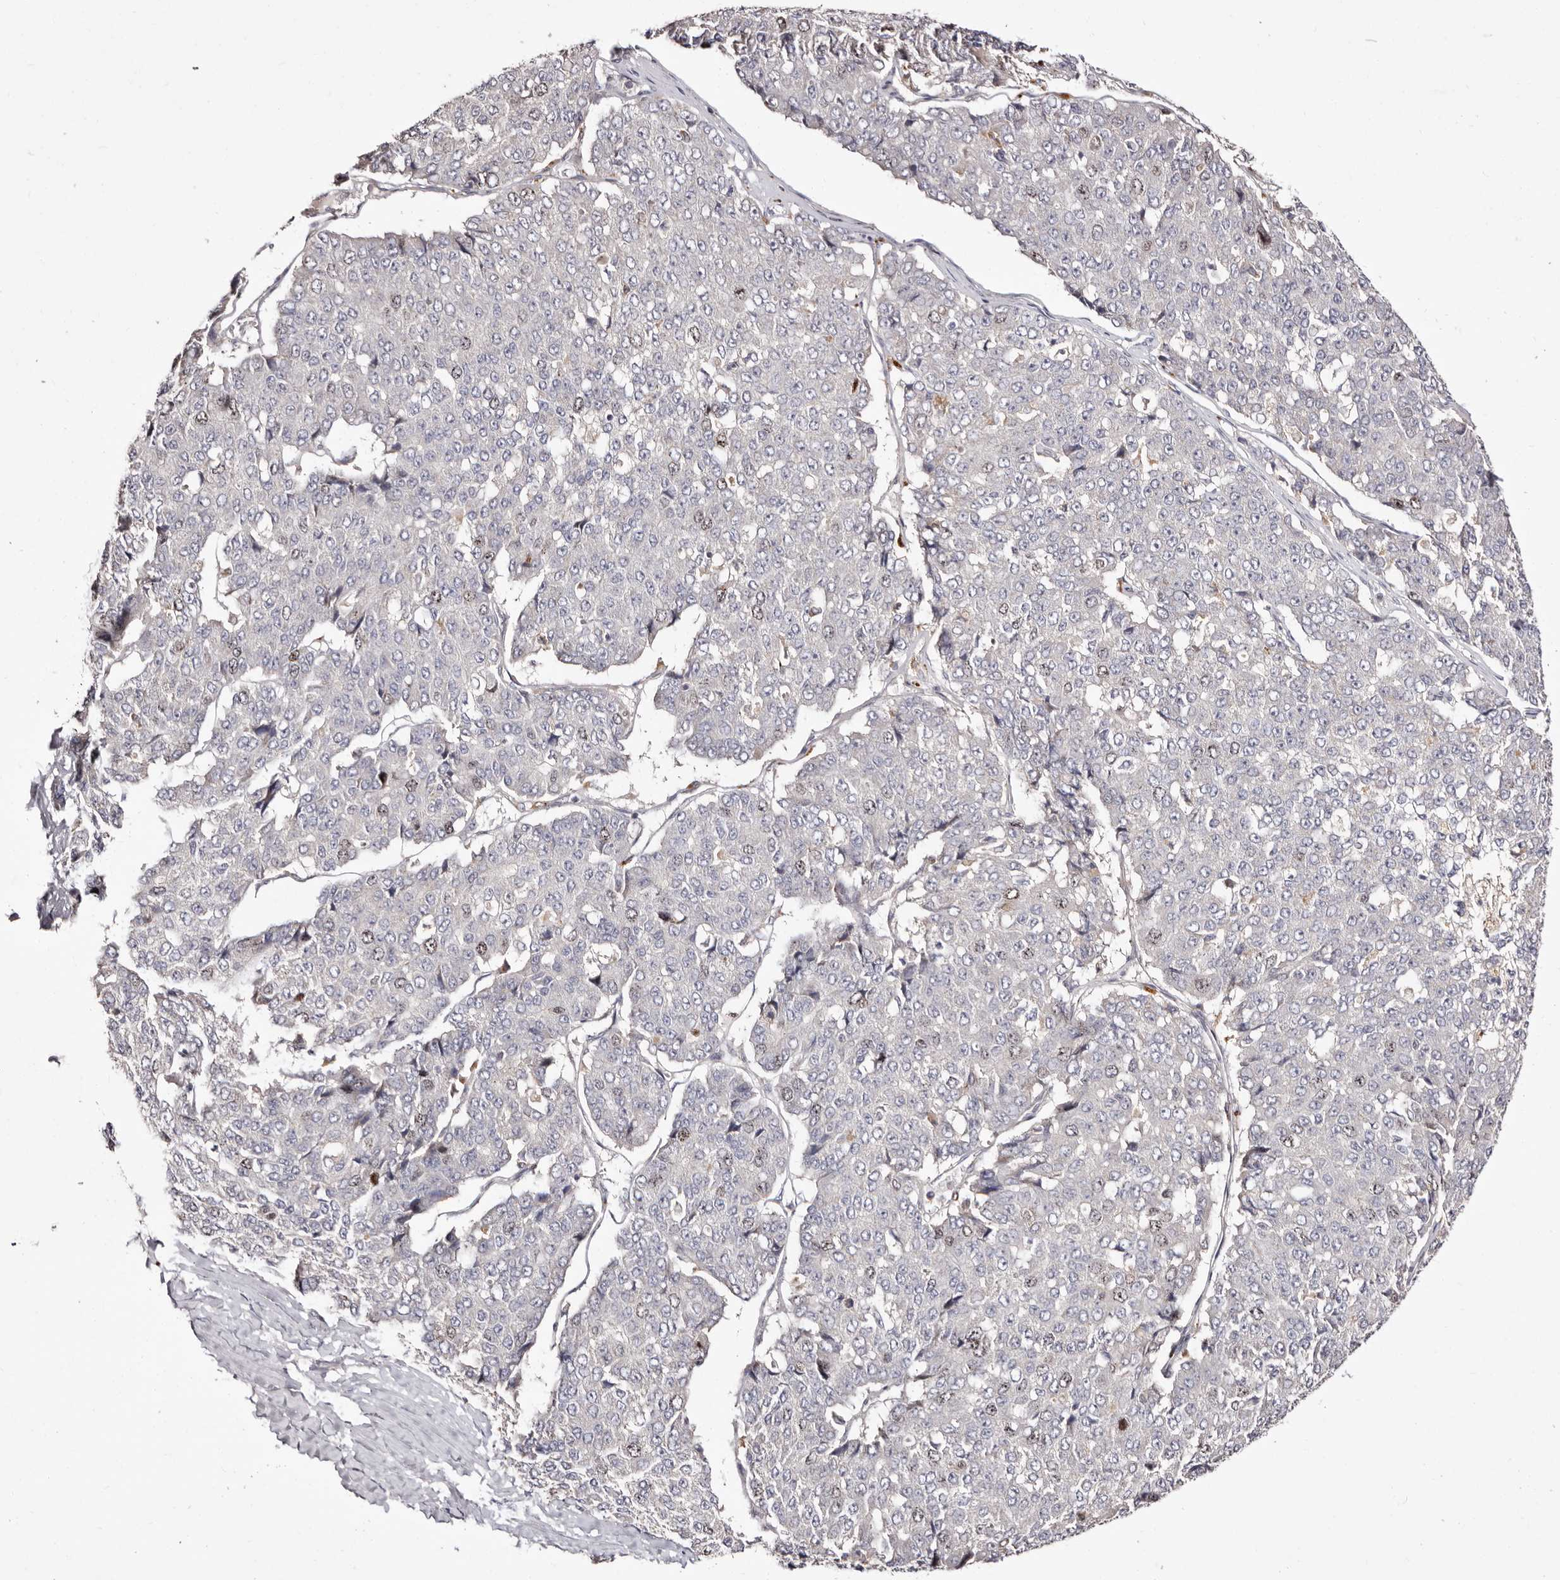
{"staining": {"intensity": "negative", "quantity": "none", "location": "none"}, "tissue": "pancreatic cancer", "cell_type": "Tumor cells", "image_type": "cancer", "snomed": [{"axis": "morphology", "description": "Adenocarcinoma, NOS"}, {"axis": "topography", "description": "Pancreas"}], "caption": "Protein analysis of adenocarcinoma (pancreatic) reveals no significant expression in tumor cells.", "gene": "CDCA8", "patient": {"sex": "male", "age": 50}}